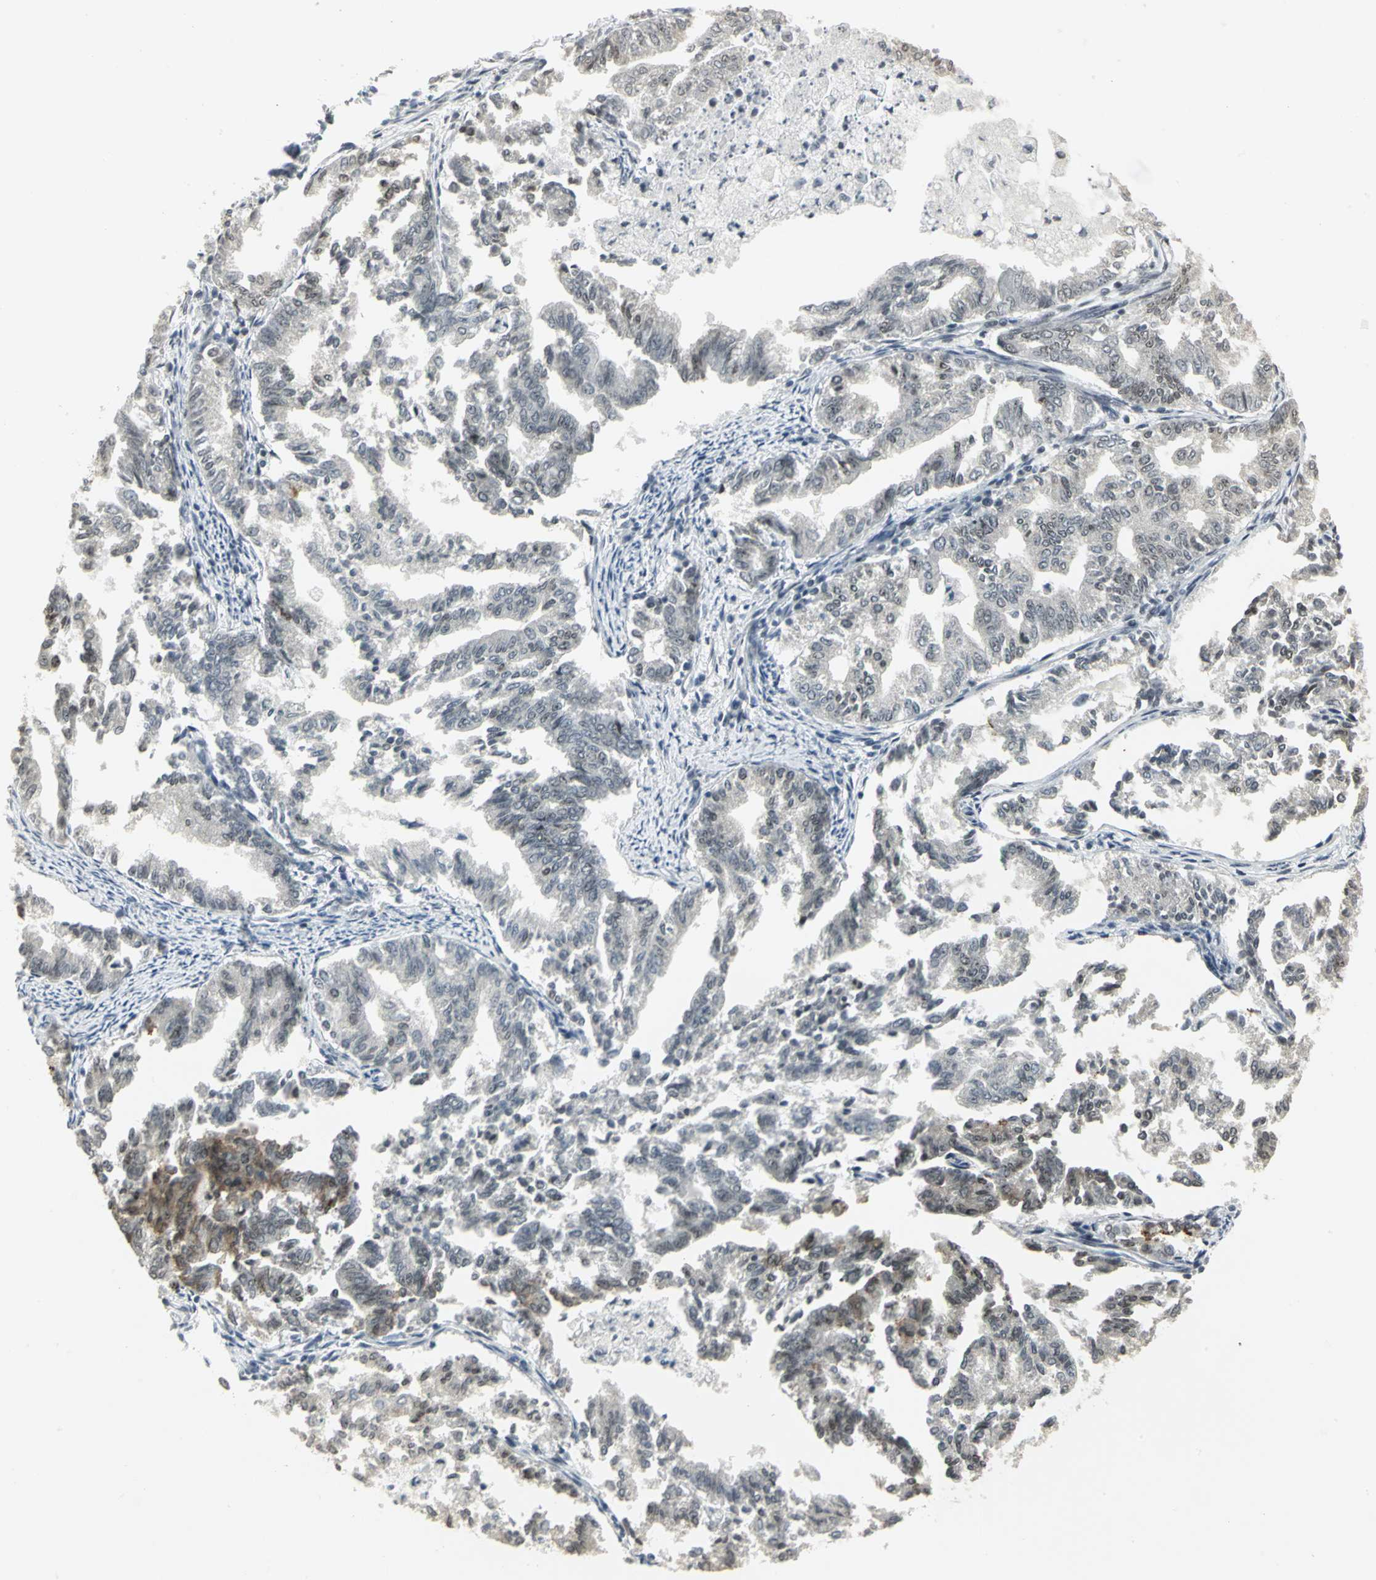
{"staining": {"intensity": "weak", "quantity": "25%-75%", "location": "nuclear"}, "tissue": "endometrial cancer", "cell_type": "Tumor cells", "image_type": "cancer", "snomed": [{"axis": "morphology", "description": "Adenocarcinoma, NOS"}, {"axis": "topography", "description": "Endometrium"}], "caption": "The micrograph demonstrates staining of endometrial cancer (adenocarcinoma), revealing weak nuclear protein expression (brown color) within tumor cells.", "gene": "CBX3", "patient": {"sex": "female", "age": 79}}